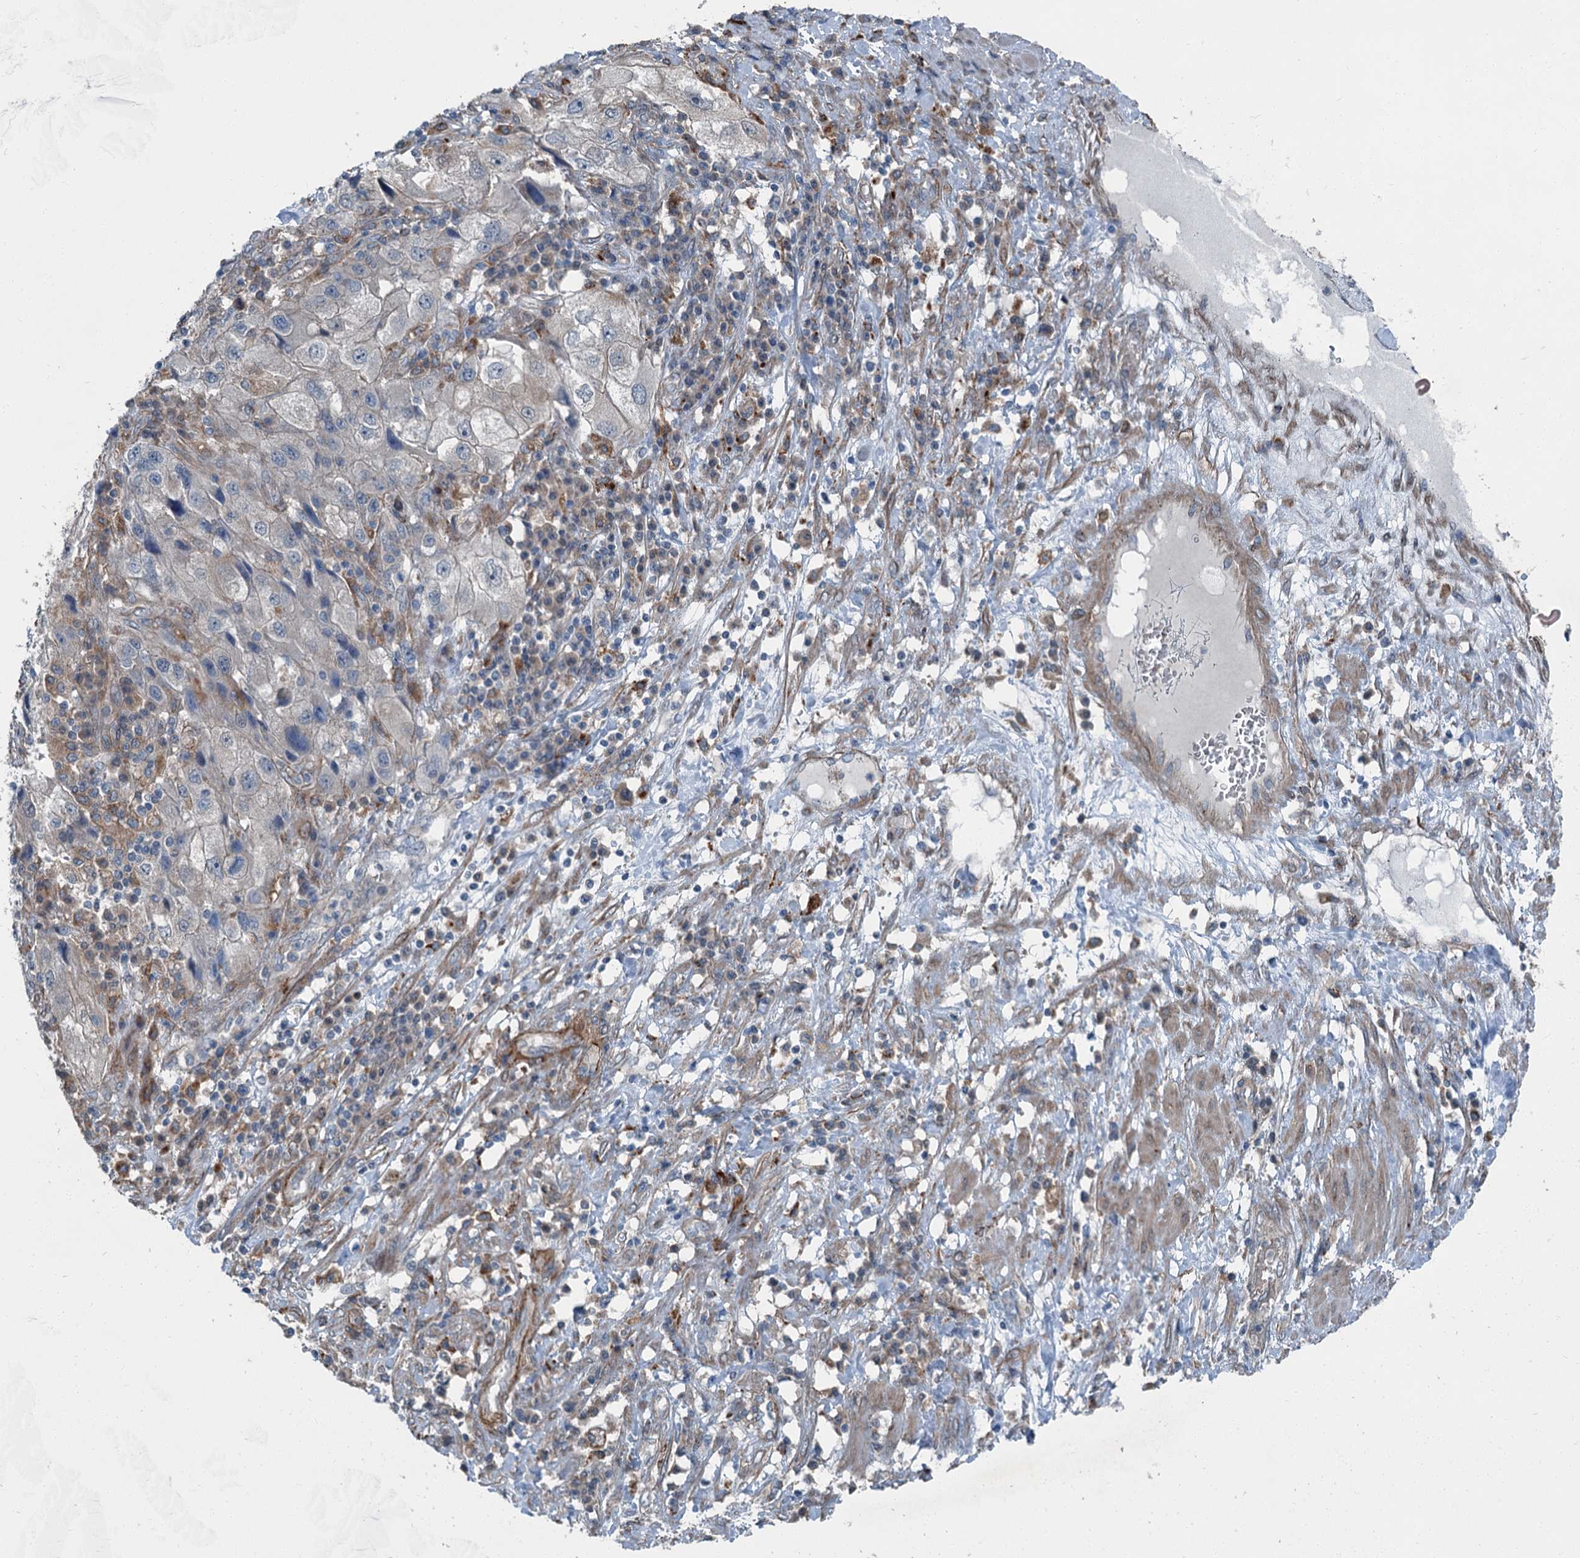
{"staining": {"intensity": "negative", "quantity": "none", "location": "none"}, "tissue": "endometrial cancer", "cell_type": "Tumor cells", "image_type": "cancer", "snomed": [{"axis": "morphology", "description": "Adenocarcinoma, NOS"}, {"axis": "topography", "description": "Endometrium"}], "caption": "An image of endometrial cancer stained for a protein demonstrates no brown staining in tumor cells.", "gene": "AXL", "patient": {"sex": "female", "age": 49}}